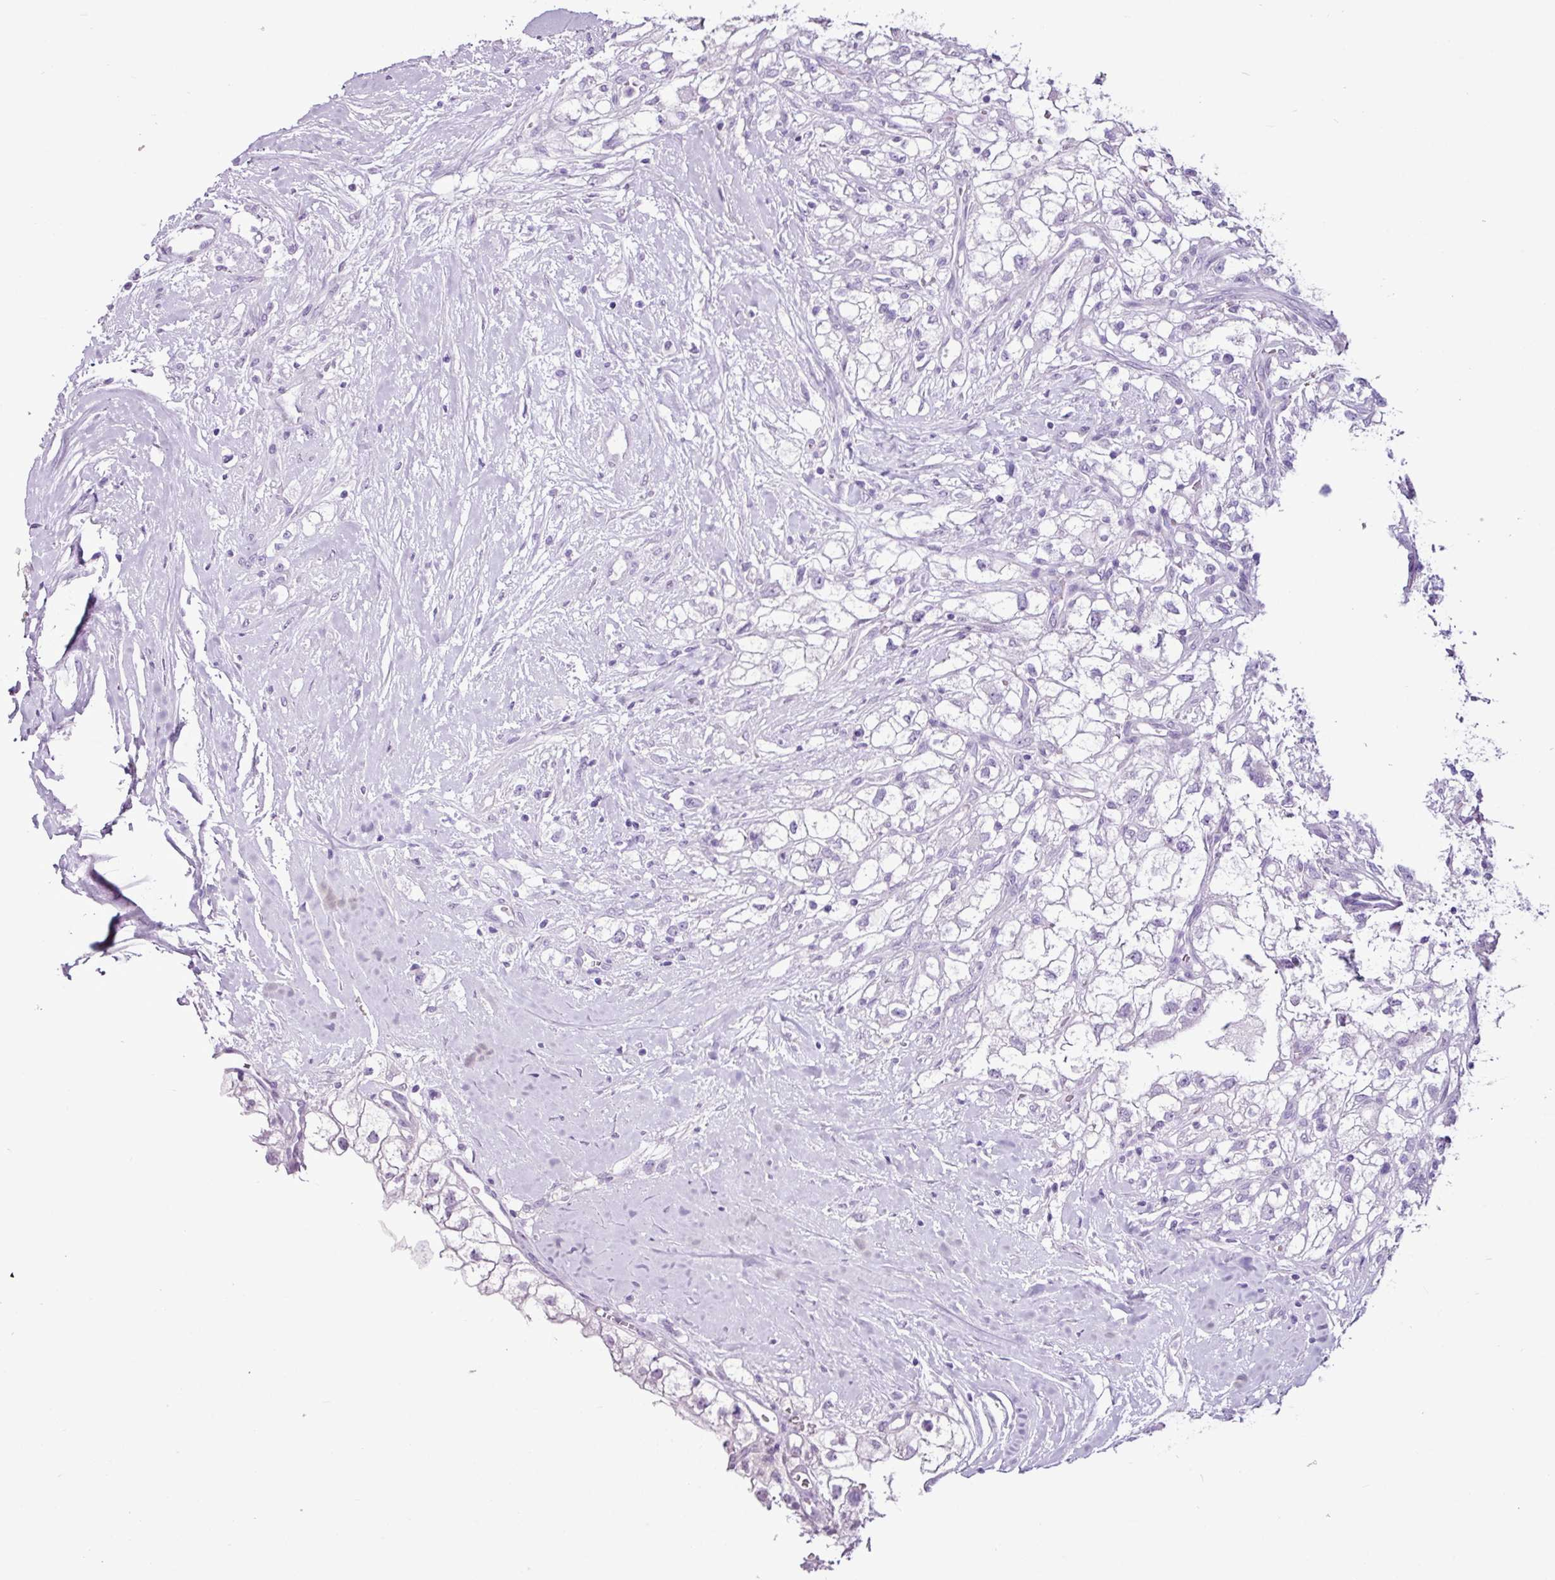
{"staining": {"intensity": "negative", "quantity": "none", "location": "none"}, "tissue": "renal cancer", "cell_type": "Tumor cells", "image_type": "cancer", "snomed": [{"axis": "morphology", "description": "Adenocarcinoma, NOS"}, {"axis": "topography", "description": "Kidney"}], "caption": "Immunohistochemistry (IHC) image of neoplastic tissue: human renal adenocarcinoma stained with DAB (3,3'-diaminobenzidine) reveals no significant protein positivity in tumor cells. (Brightfield microscopy of DAB immunohistochemistry at high magnification).", "gene": "PGR", "patient": {"sex": "male", "age": 59}}